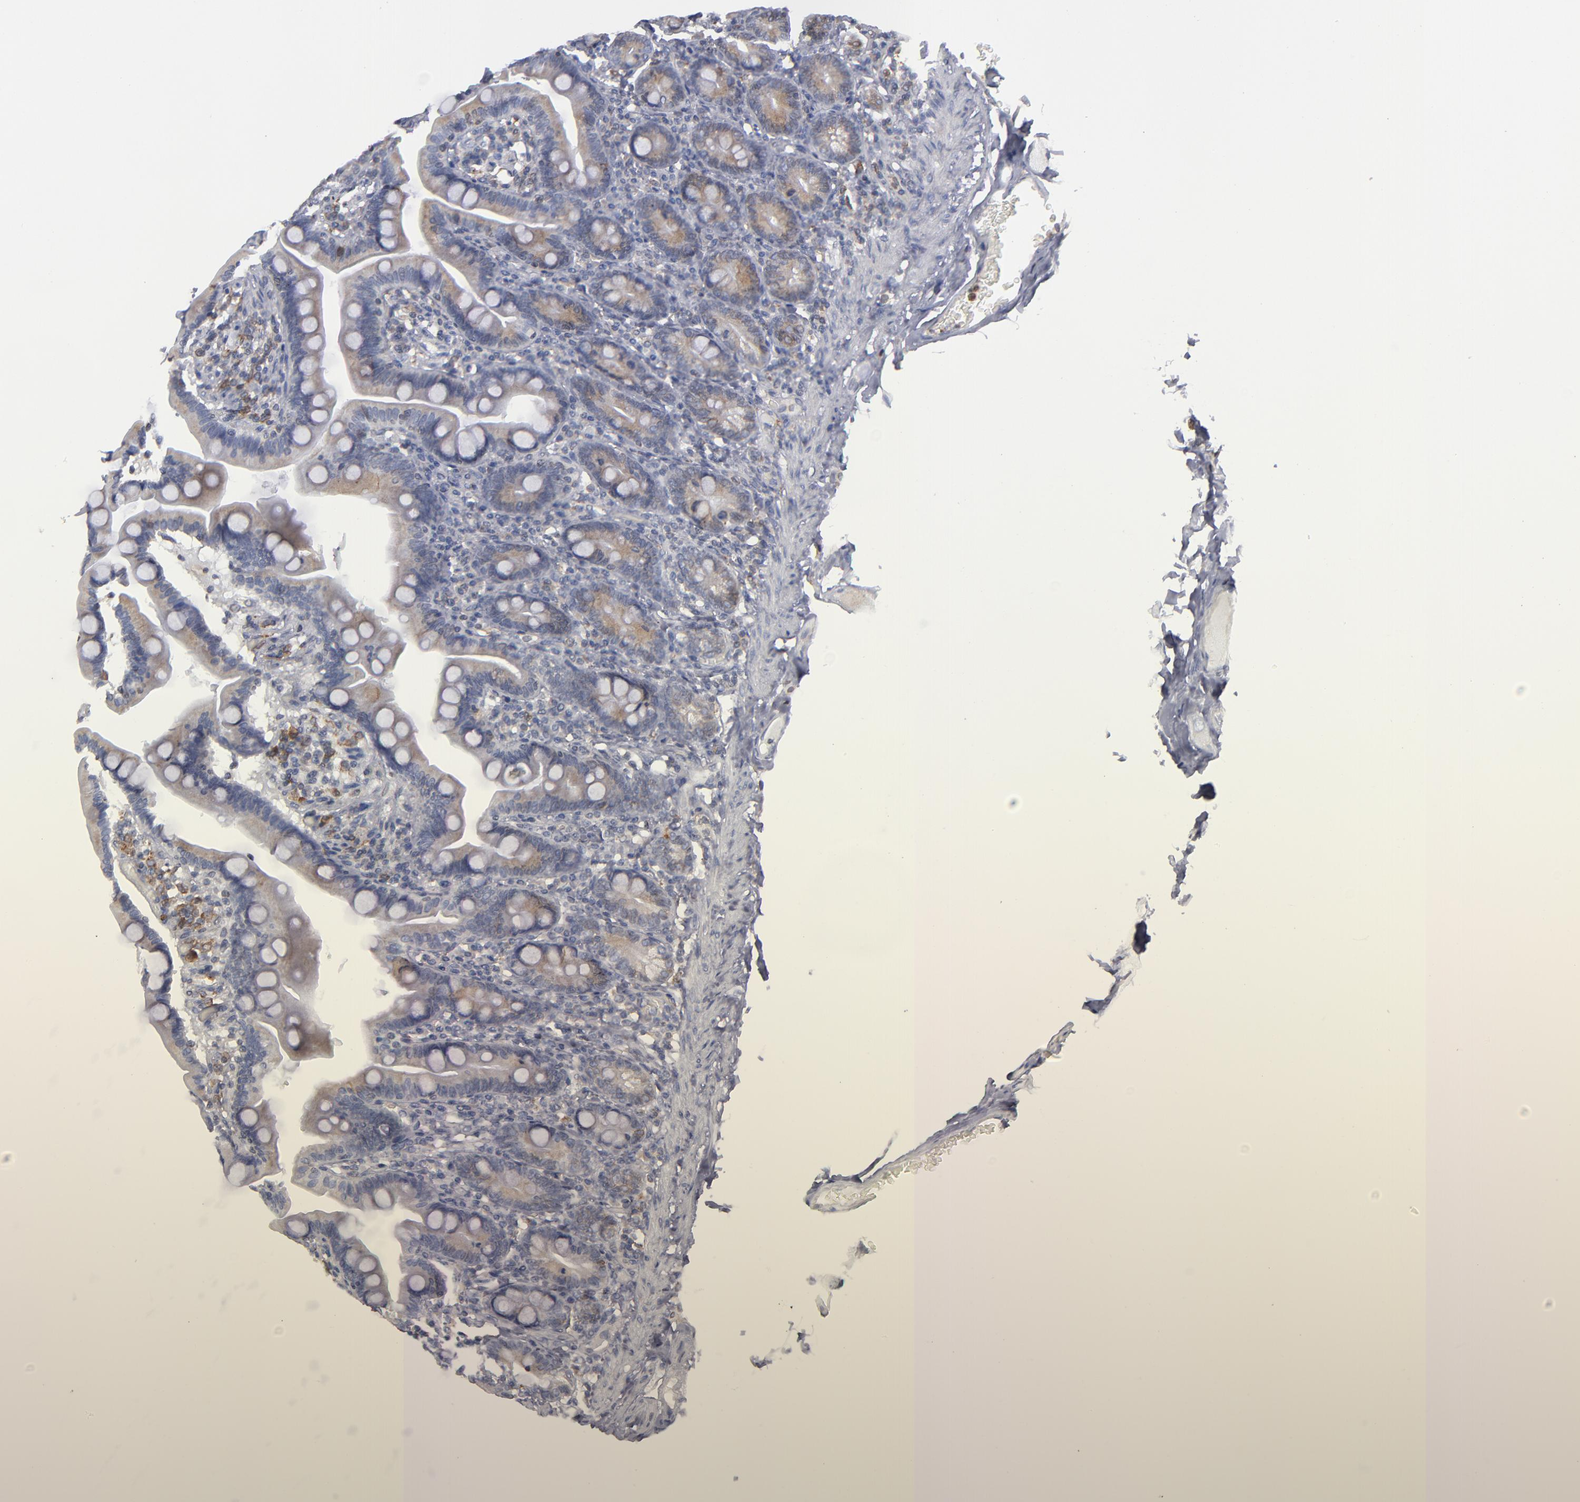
{"staining": {"intensity": "moderate", "quantity": ">75%", "location": "cytoplasmic/membranous"}, "tissue": "duodenum", "cell_type": "Glandular cells", "image_type": "normal", "snomed": [{"axis": "morphology", "description": "Normal tissue, NOS"}, {"axis": "topography", "description": "Duodenum"}], "caption": "The micrograph exhibits immunohistochemical staining of benign duodenum. There is moderate cytoplasmic/membranous positivity is present in approximately >75% of glandular cells. Using DAB (3,3'-diaminobenzidine) (brown) and hematoxylin (blue) stains, captured at high magnification using brightfield microscopy.", "gene": "TMX1", "patient": {"sex": "female", "age": 75}}